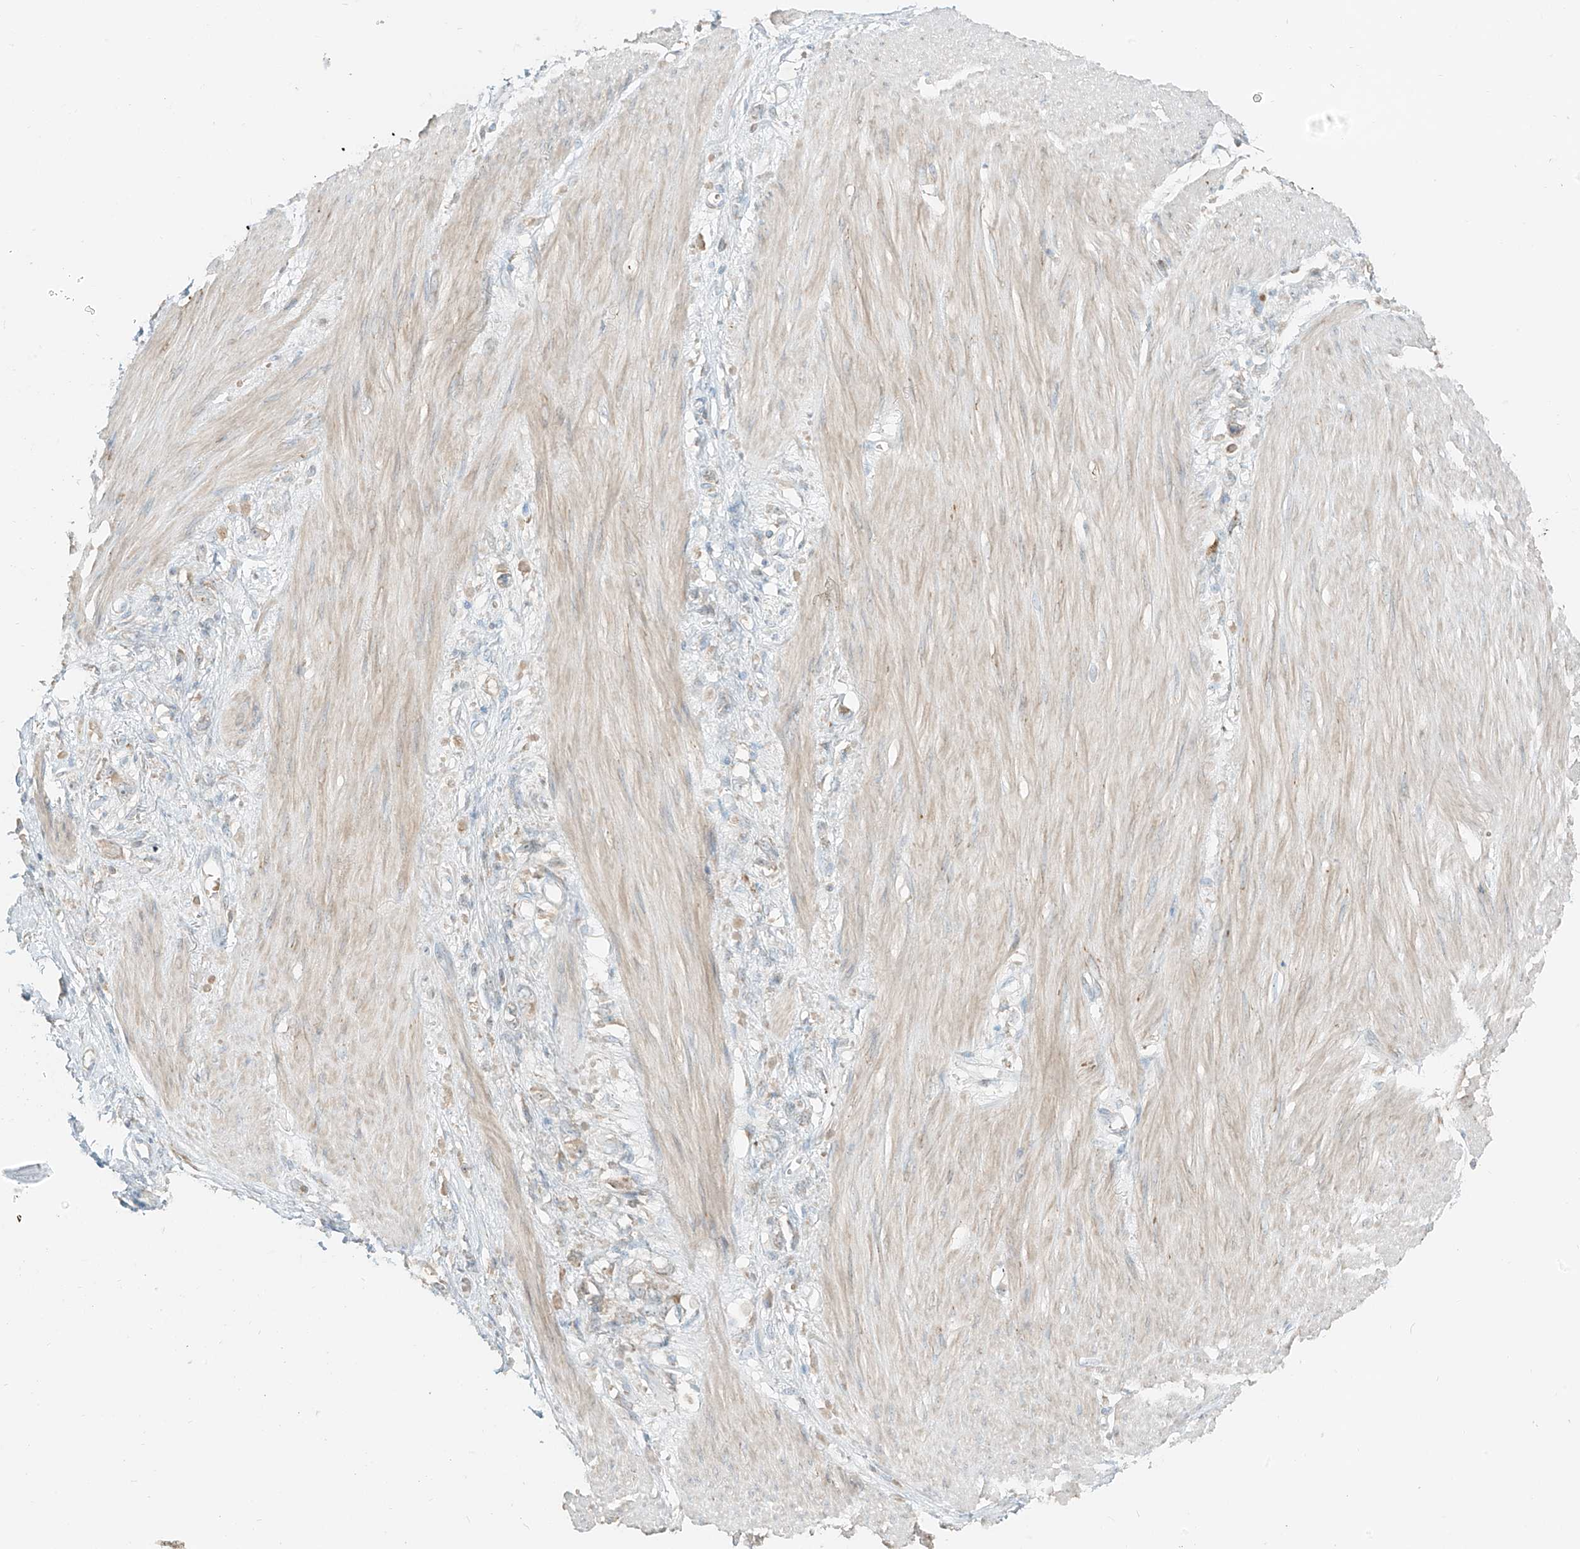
{"staining": {"intensity": "negative", "quantity": "none", "location": "none"}, "tissue": "stomach cancer", "cell_type": "Tumor cells", "image_type": "cancer", "snomed": [{"axis": "morphology", "description": "Adenocarcinoma, NOS"}, {"axis": "topography", "description": "Stomach"}], "caption": "Tumor cells show no significant expression in stomach cancer.", "gene": "FSTL1", "patient": {"sex": "female", "age": 76}}